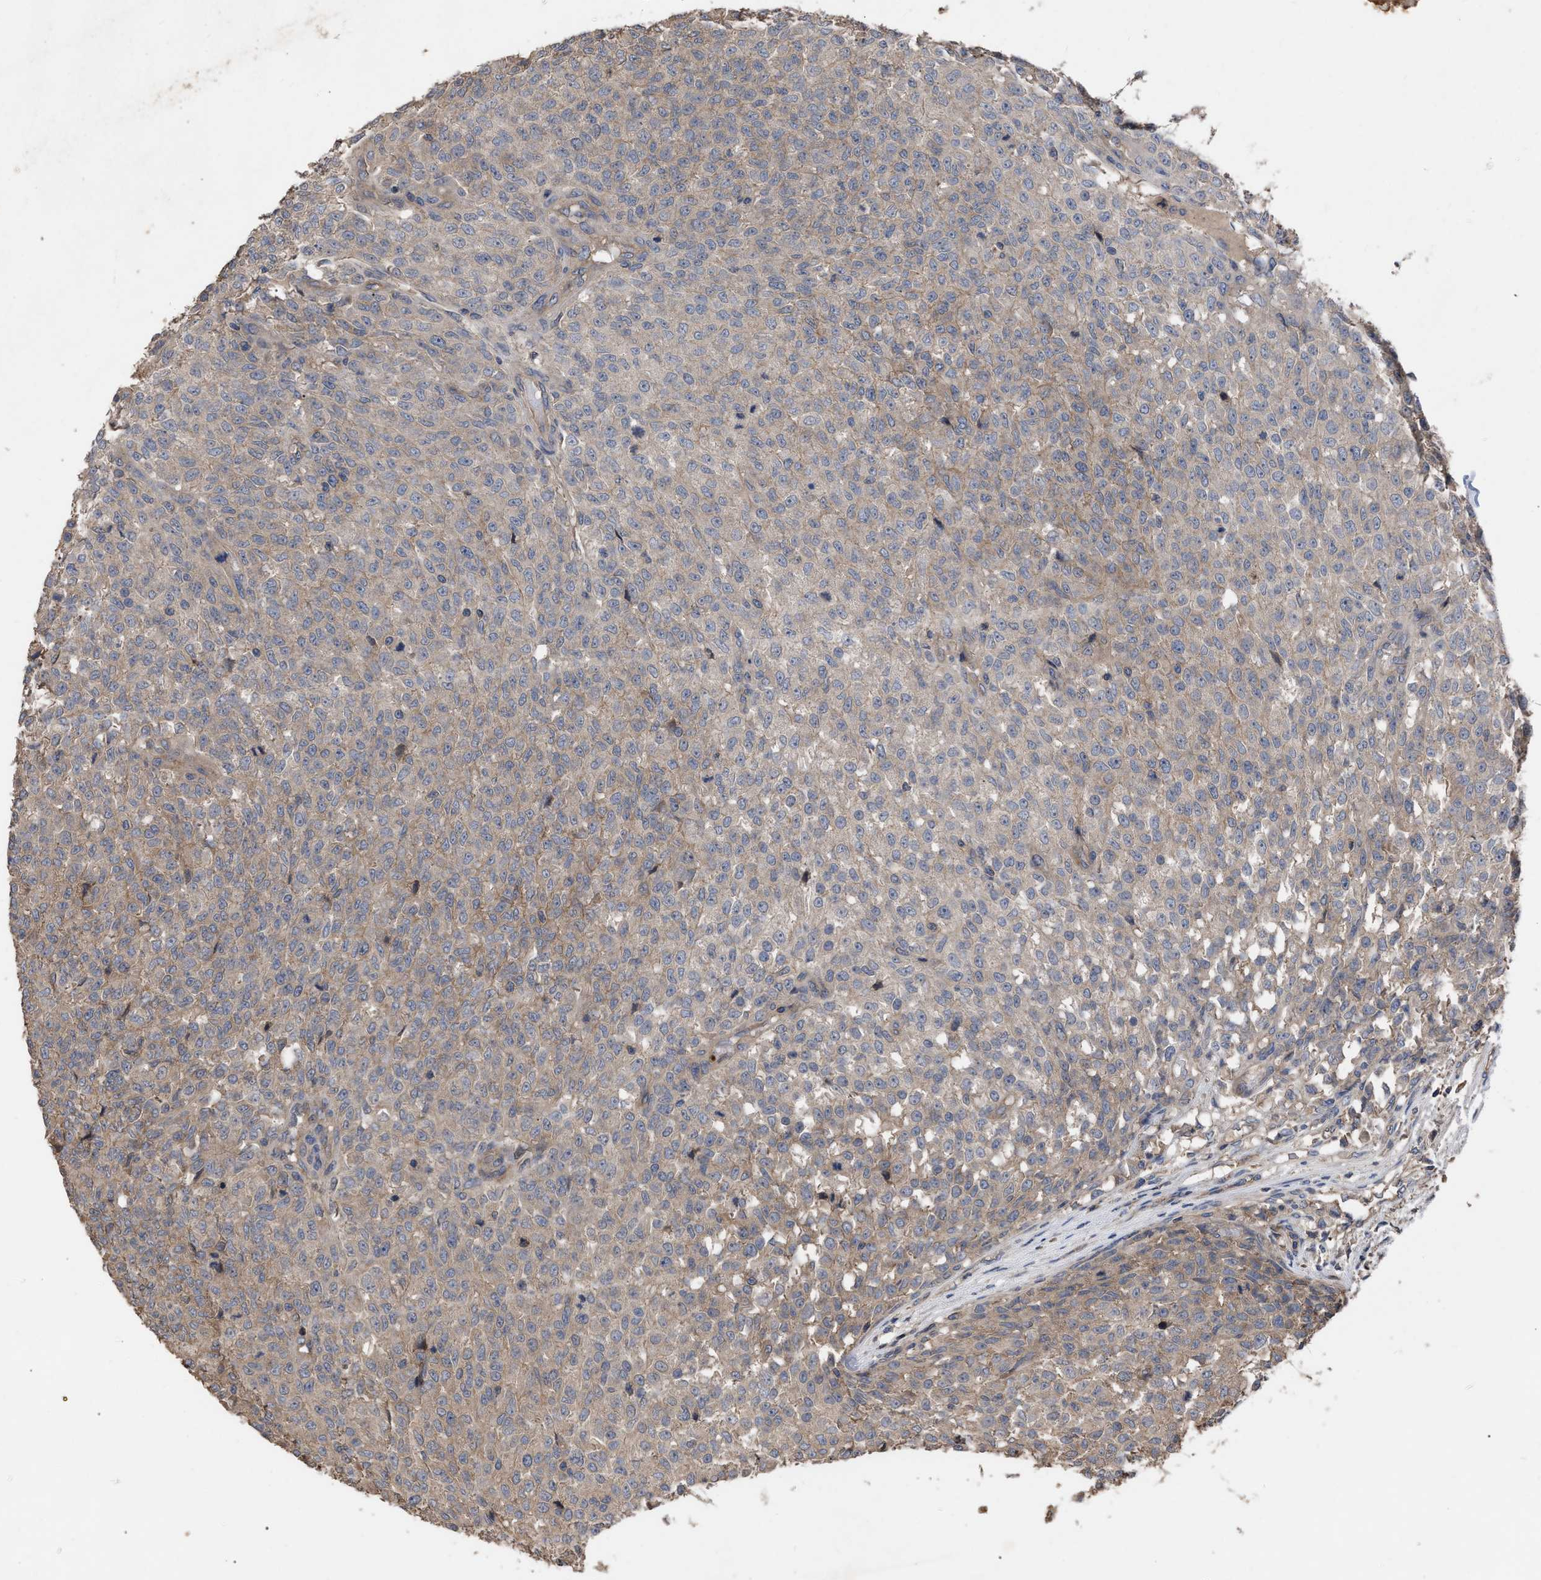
{"staining": {"intensity": "weak", "quantity": ">75%", "location": "cytoplasmic/membranous"}, "tissue": "testis cancer", "cell_type": "Tumor cells", "image_type": "cancer", "snomed": [{"axis": "morphology", "description": "Seminoma, NOS"}, {"axis": "topography", "description": "Testis"}], "caption": "Testis cancer (seminoma) was stained to show a protein in brown. There is low levels of weak cytoplasmic/membranous positivity in about >75% of tumor cells.", "gene": "BTN2A1", "patient": {"sex": "male", "age": 59}}